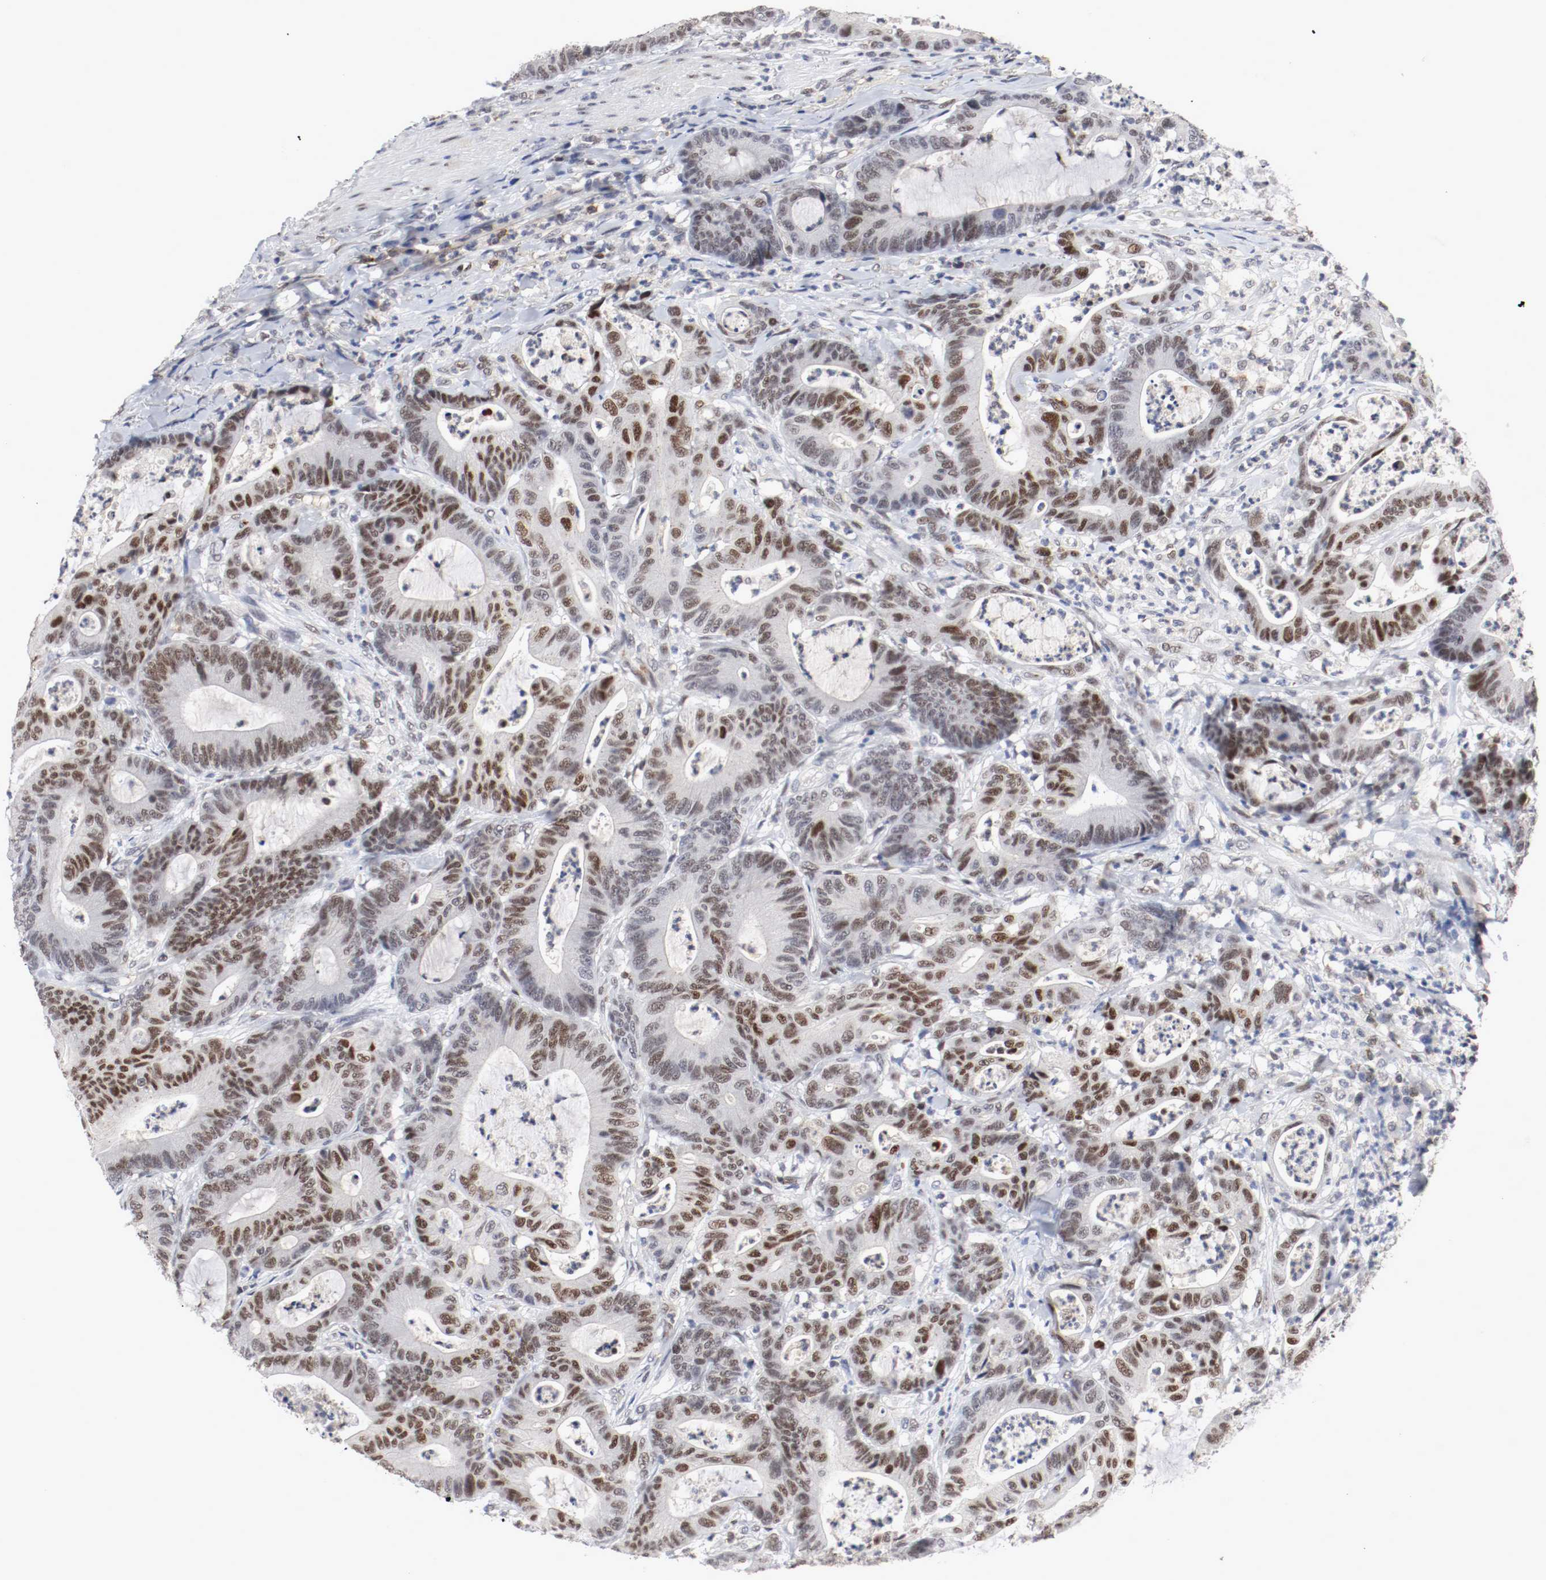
{"staining": {"intensity": "strong", "quantity": "25%-75%", "location": "nuclear"}, "tissue": "colorectal cancer", "cell_type": "Tumor cells", "image_type": "cancer", "snomed": [{"axis": "morphology", "description": "Adenocarcinoma, NOS"}, {"axis": "topography", "description": "Colon"}], "caption": "The photomicrograph demonstrates immunohistochemical staining of colorectal cancer. There is strong nuclear positivity is identified in about 25%-75% of tumor cells. The protein is shown in brown color, while the nuclei are stained blue.", "gene": "JUND", "patient": {"sex": "female", "age": 84}}